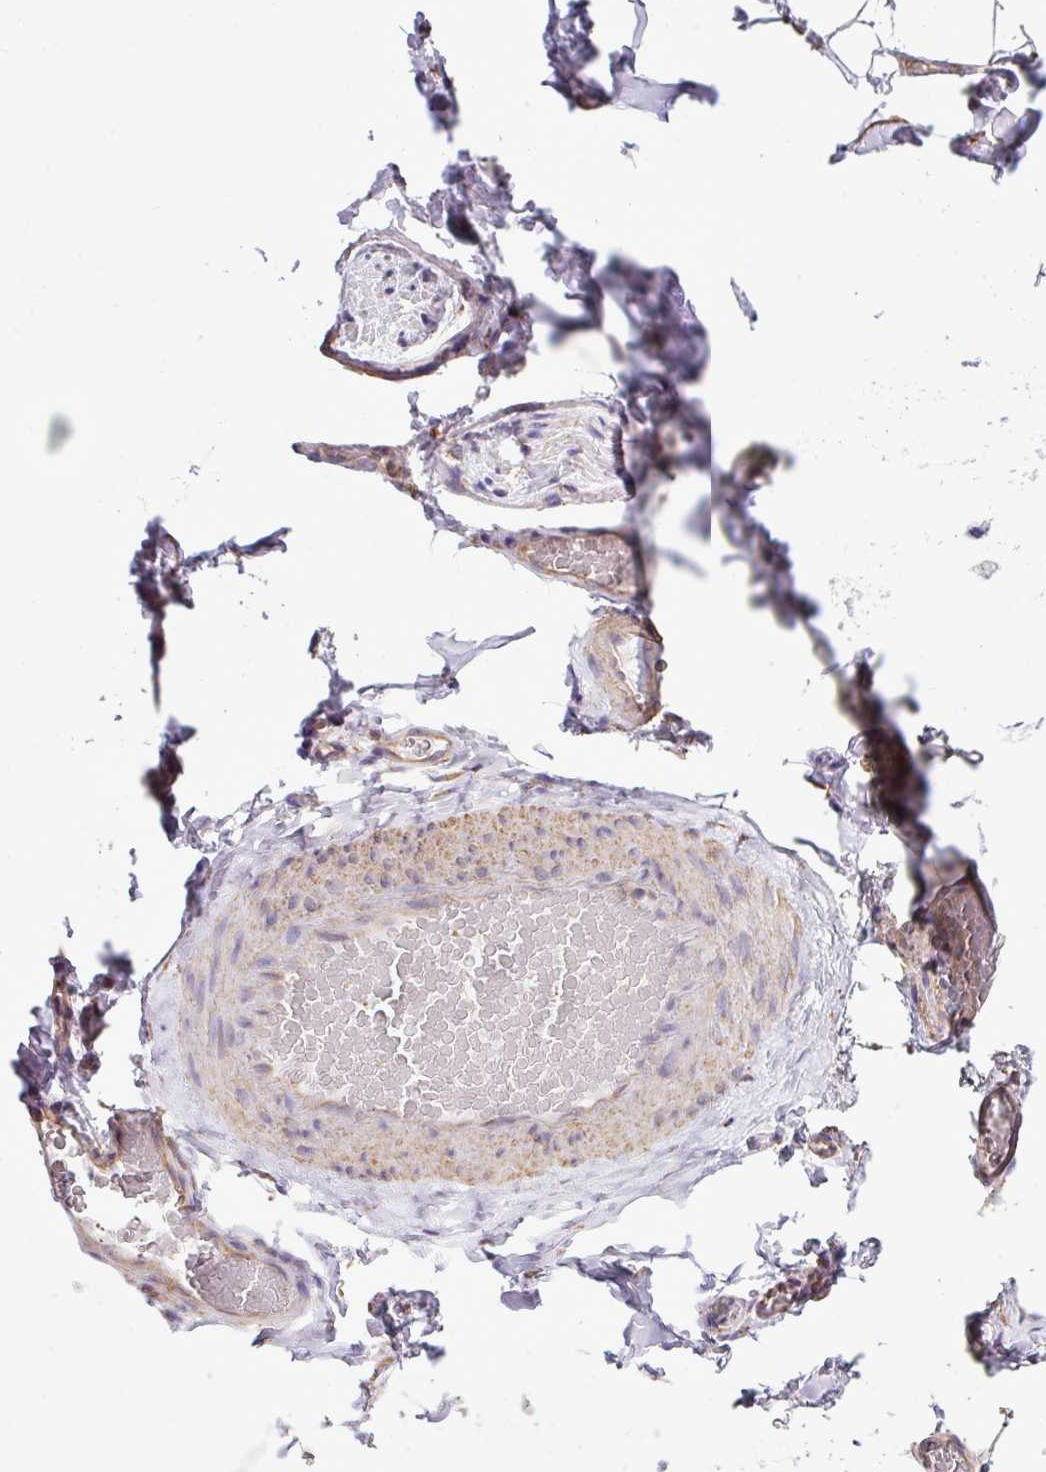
{"staining": {"intensity": "negative", "quantity": "none", "location": "none"}, "tissue": "adipose tissue", "cell_type": "Adipocytes", "image_type": "normal", "snomed": [{"axis": "morphology", "description": "Normal tissue, NOS"}, {"axis": "topography", "description": "Vascular tissue"}, {"axis": "topography", "description": "Peripheral nerve tissue"}], "caption": "DAB (3,3'-diaminobenzidine) immunohistochemical staining of normal human adipose tissue shows no significant positivity in adipocytes.", "gene": "ZSCAN5A", "patient": {"sex": "male", "age": 41}}